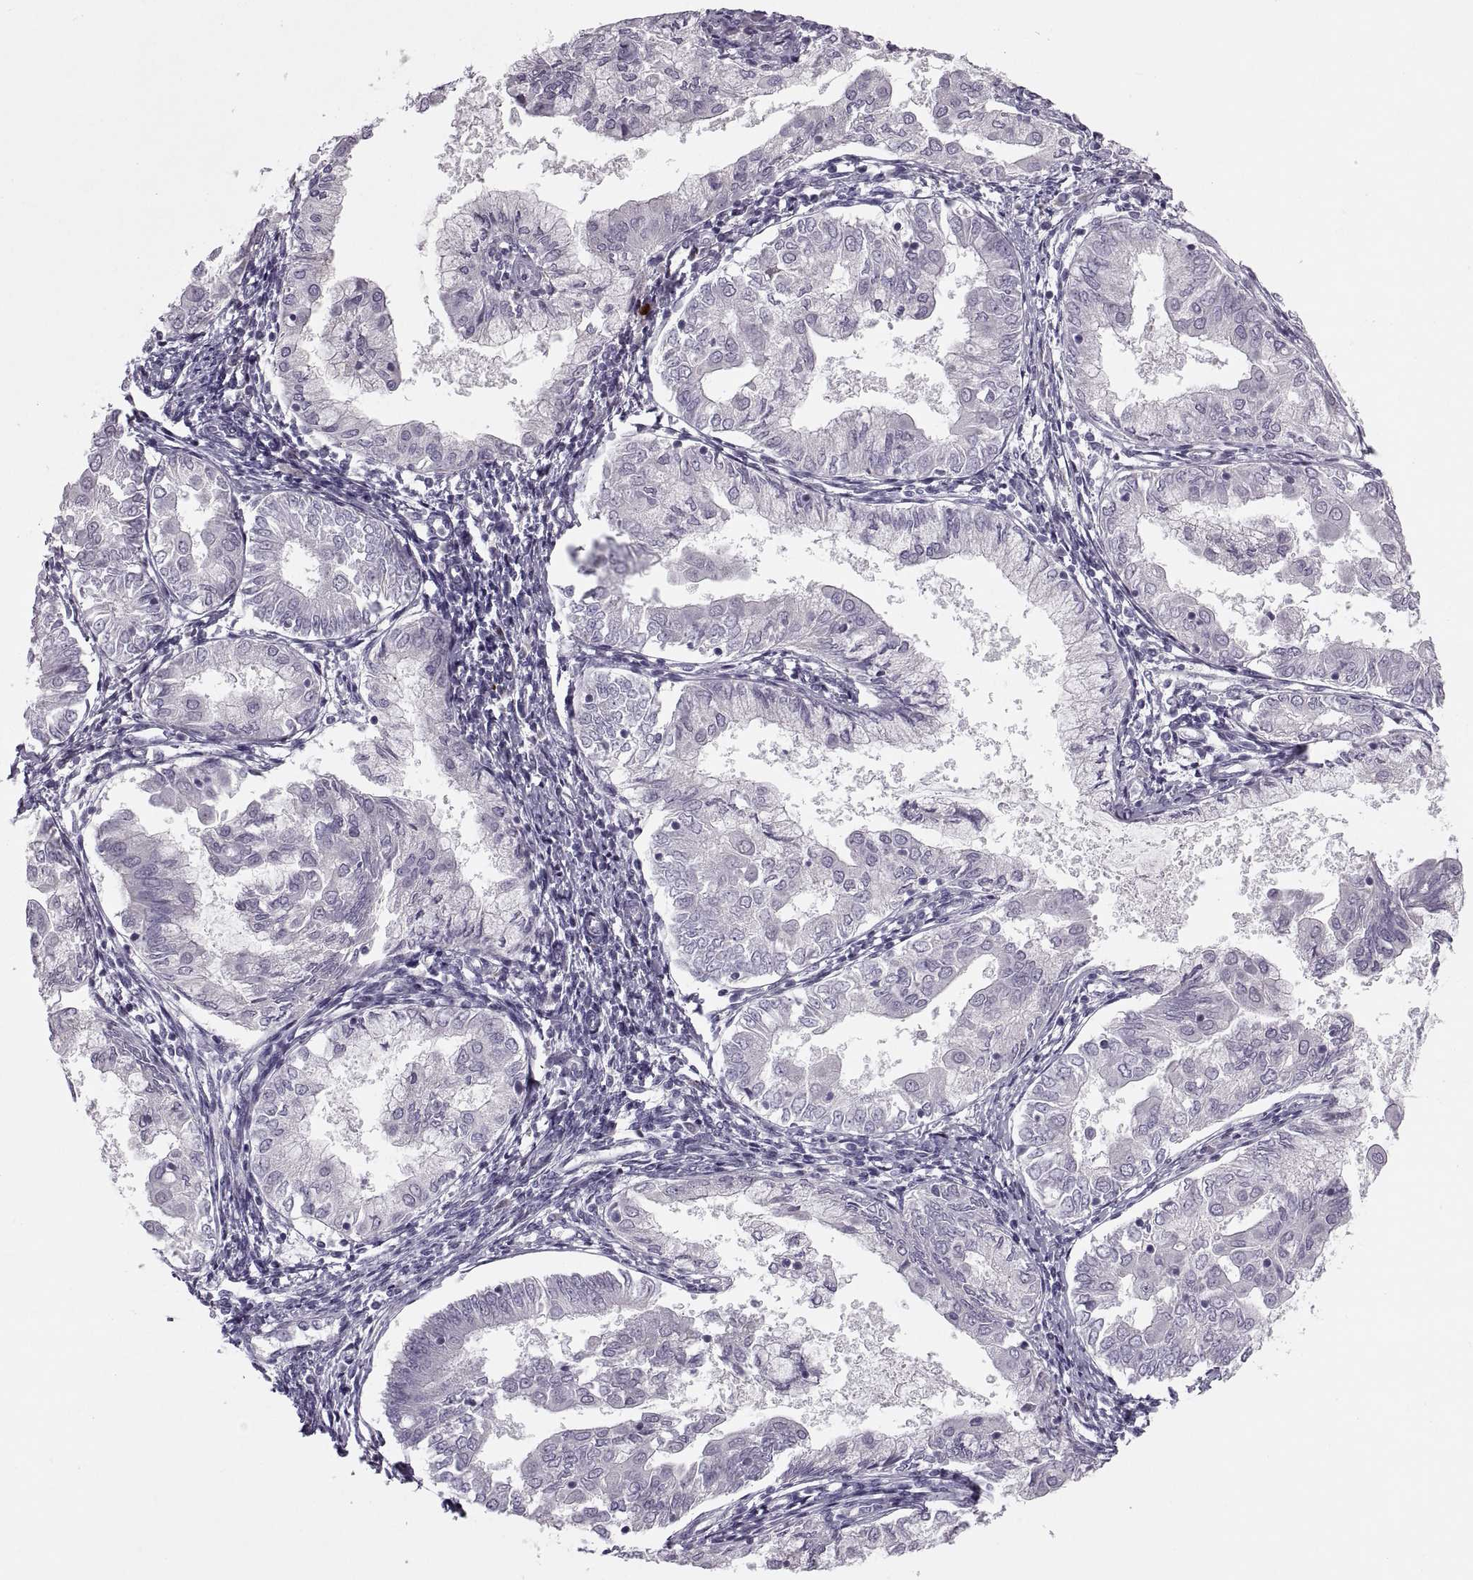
{"staining": {"intensity": "negative", "quantity": "none", "location": "none"}, "tissue": "endometrial cancer", "cell_type": "Tumor cells", "image_type": "cancer", "snomed": [{"axis": "morphology", "description": "Adenocarcinoma, NOS"}, {"axis": "topography", "description": "Endometrium"}], "caption": "Tumor cells show no significant protein expression in endometrial cancer (adenocarcinoma). (Immunohistochemistry (ihc), brightfield microscopy, high magnification).", "gene": "RIPK4", "patient": {"sex": "female", "age": 68}}